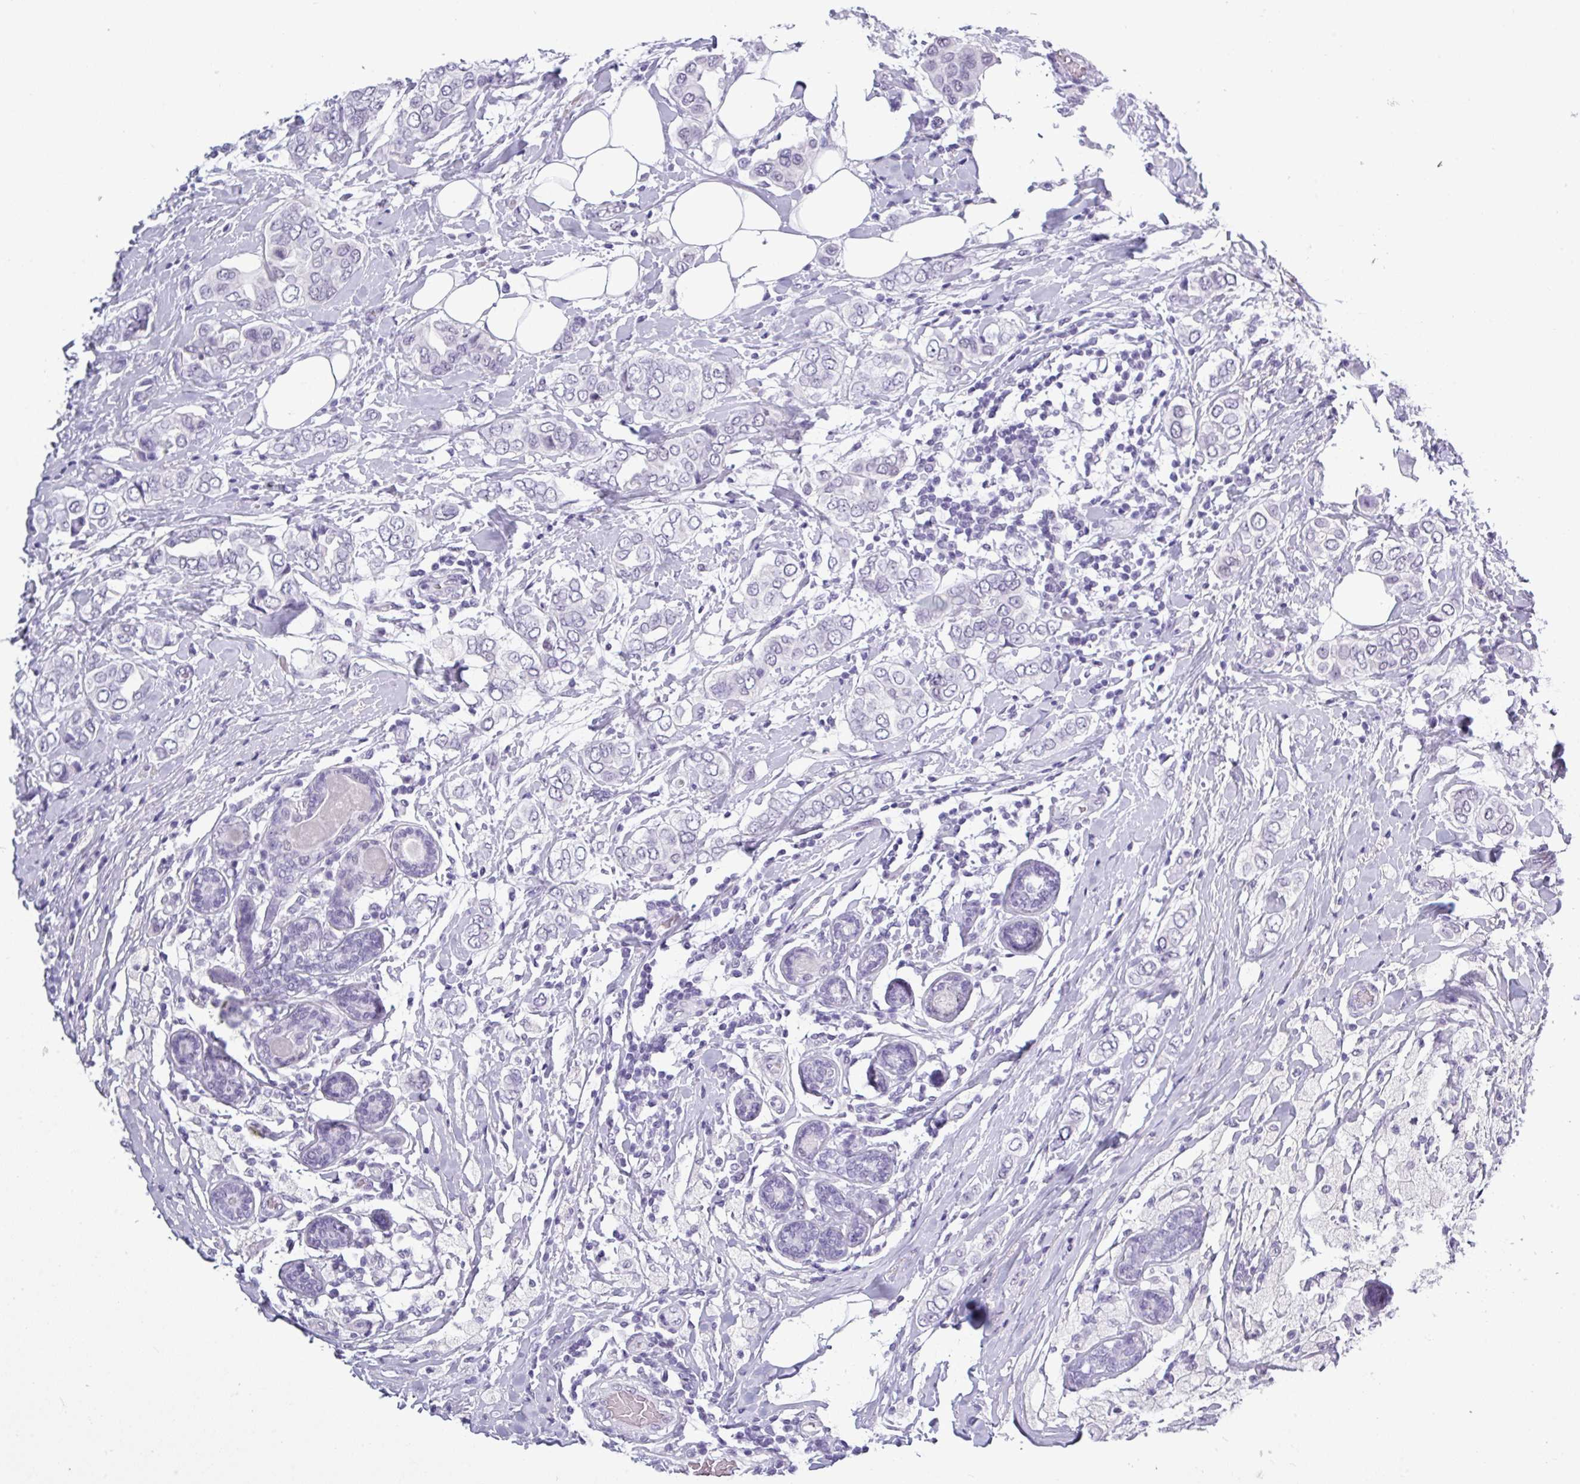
{"staining": {"intensity": "negative", "quantity": "none", "location": "none"}, "tissue": "breast cancer", "cell_type": "Tumor cells", "image_type": "cancer", "snomed": [{"axis": "morphology", "description": "Lobular carcinoma"}, {"axis": "topography", "description": "Breast"}], "caption": "High power microscopy micrograph of an IHC histopathology image of breast cancer, revealing no significant positivity in tumor cells.", "gene": "SRGAP1", "patient": {"sex": "female", "age": 51}}